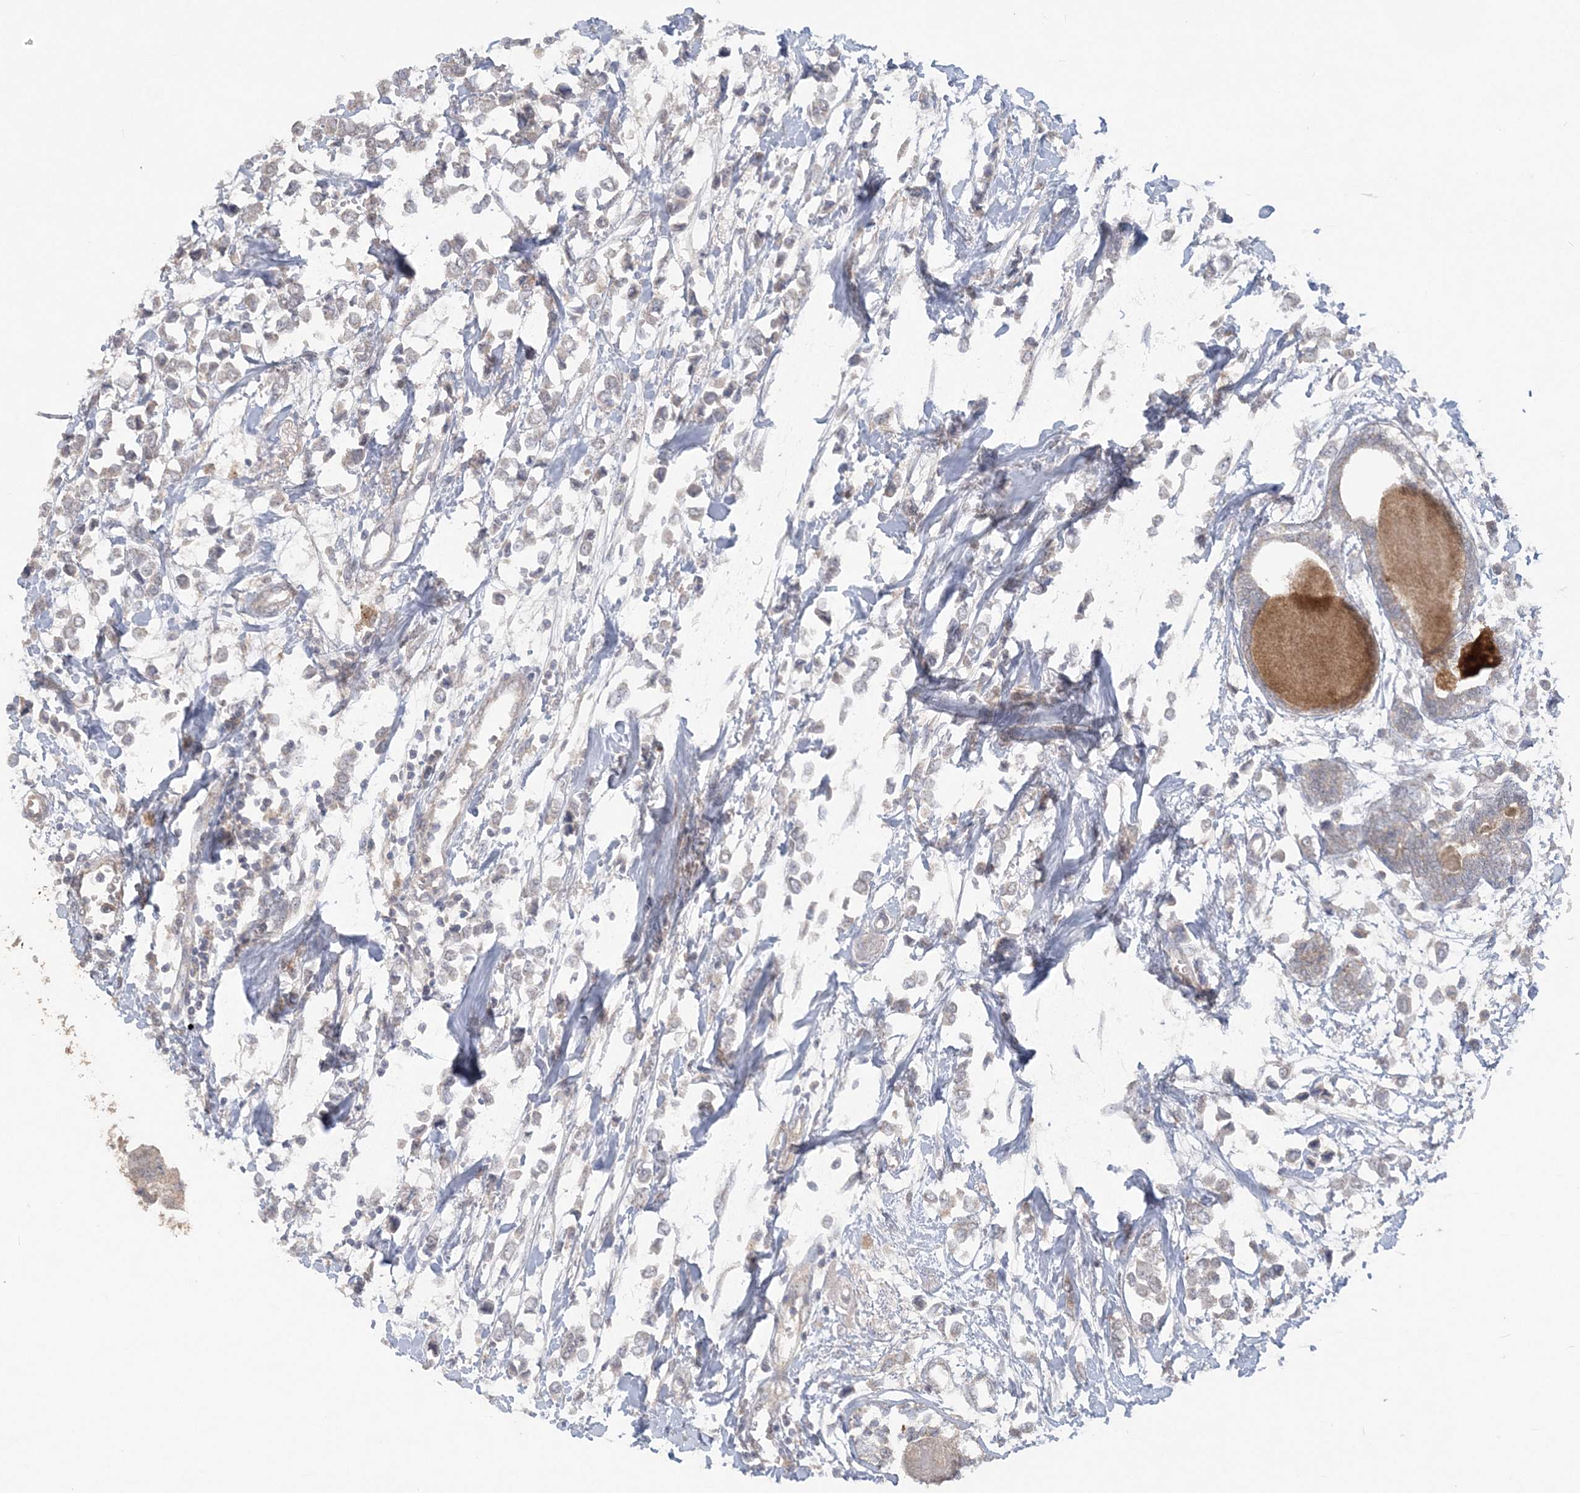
{"staining": {"intensity": "weak", "quantity": "<25%", "location": "cytoplasmic/membranous"}, "tissue": "breast cancer", "cell_type": "Tumor cells", "image_type": "cancer", "snomed": [{"axis": "morphology", "description": "Lobular carcinoma"}, {"axis": "topography", "description": "Breast"}], "caption": "Tumor cells are negative for protein expression in human breast cancer.", "gene": "C1RL", "patient": {"sex": "female", "age": 51}}